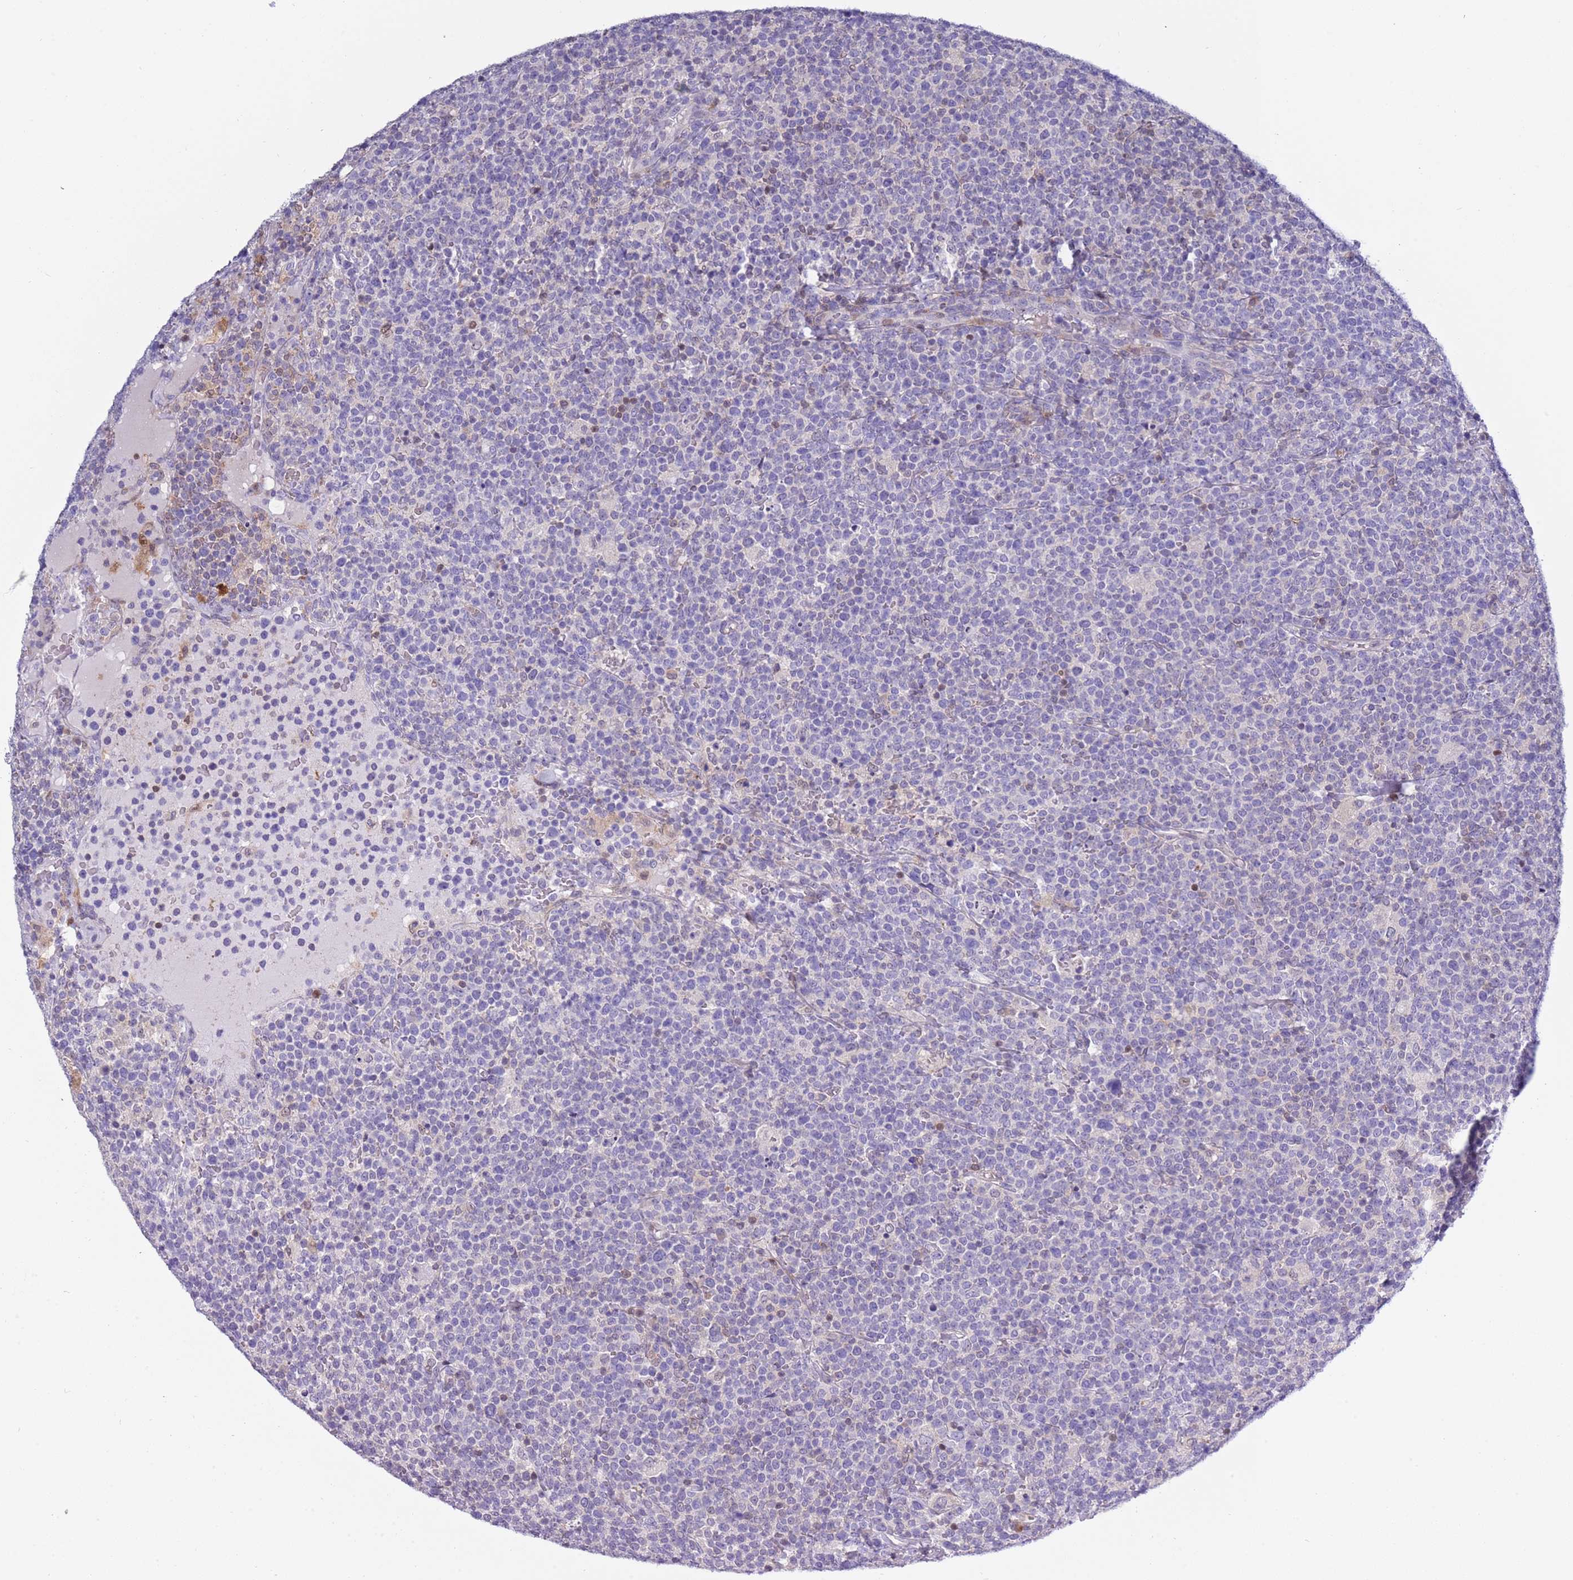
{"staining": {"intensity": "negative", "quantity": "none", "location": "none"}, "tissue": "lymphoma", "cell_type": "Tumor cells", "image_type": "cancer", "snomed": [{"axis": "morphology", "description": "Malignant lymphoma, non-Hodgkin's type, High grade"}, {"axis": "topography", "description": "Lymph node"}], "caption": "Tumor cells show no significant protein staining in high-grade malignant lymphoma, non-Hodgkin's type.", "gene": "NBPF6", "patient": {"sex": "male", "age": 61}}